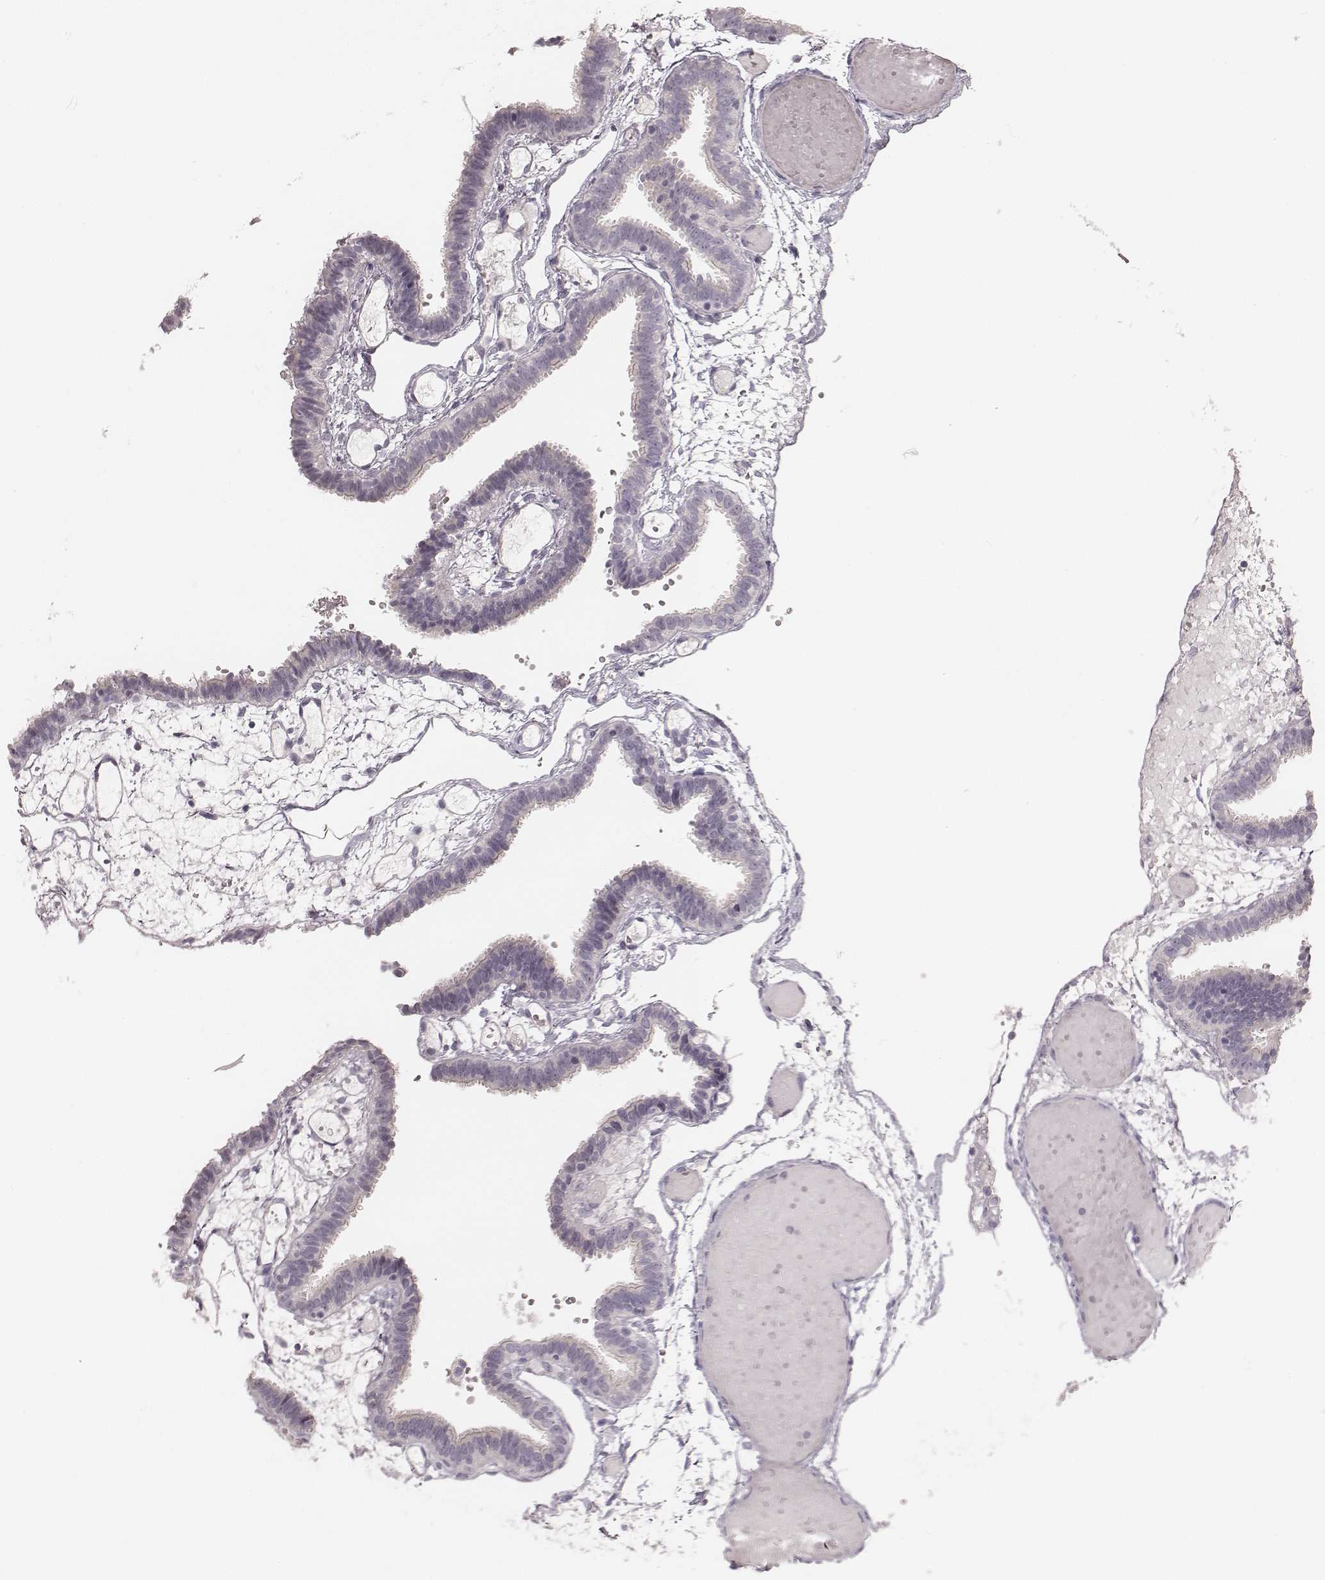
{"staining": {"intensity": "negative", "quantity": "none", "location": "none"}, "tissue": "fallopian tube", "cell_type": "Glandular cells", "image_type": "normal", "snomed": [{"axis": "morphology", "description": "Normal tissue, NOS"}, {"axis": "topography", "description": "Fallopian tube"}], "caption": "An immunohistochemistry (IHC) histopathology image of unremarkable fallopian tube is shown. There is no staining in glandular cells of fallopian tube.", "gene": "SPATA24", "patient": {"sex": "female", "age": 37}}